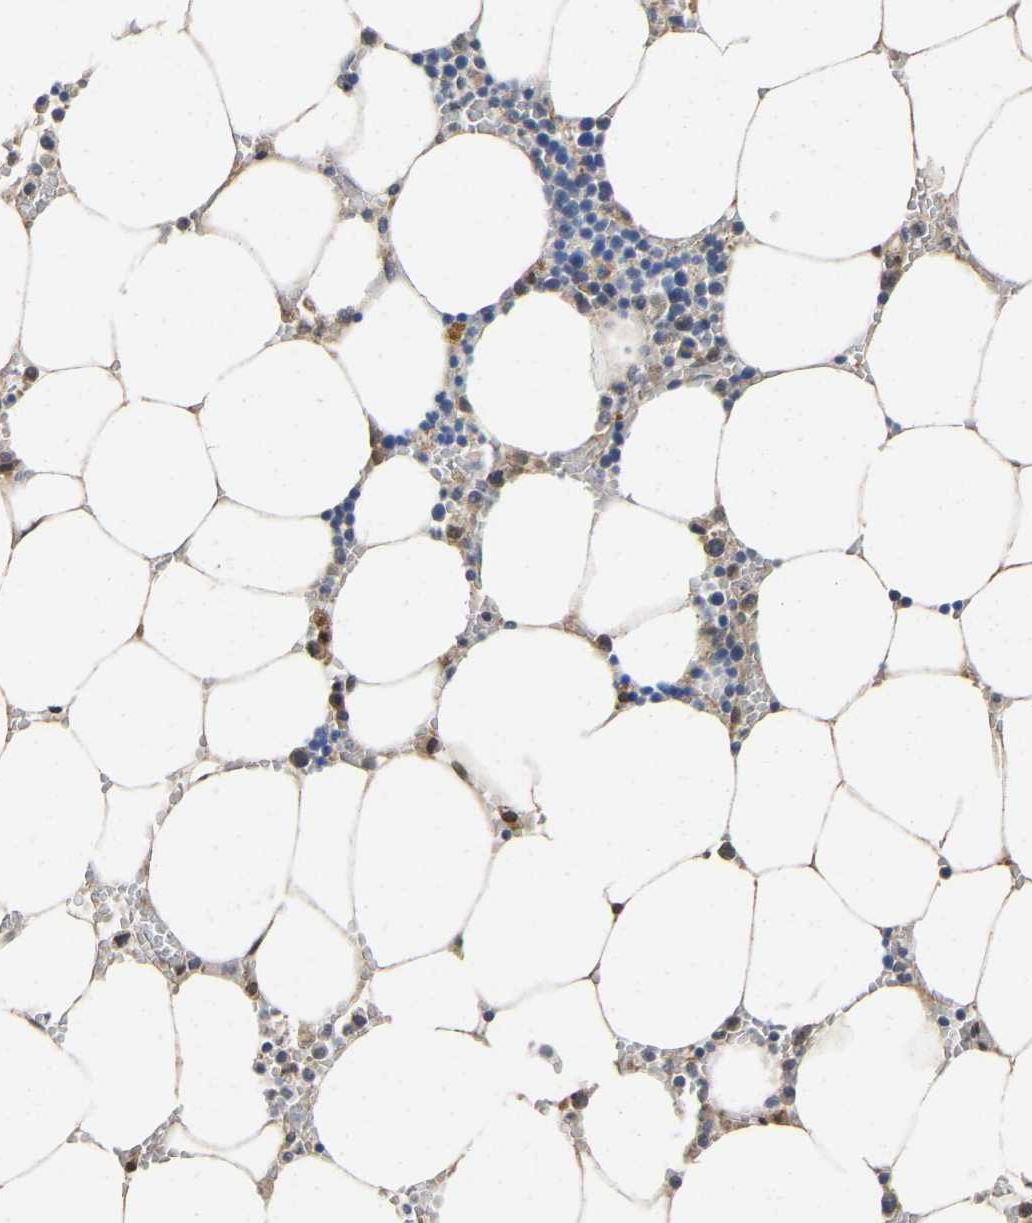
{"staining": {"intensity": "moderate", "quantity": "<25%", "location": "cytoplasmic/membranous,nuclear"}, "tissue": "bone marrow", "cell_type": "Hematopoietic cells", "image_type": "normal", "snomed": [{"axis": "morphology", "description": "Normal tissue, NOS"}, {"axis": "topography", "description": "Bone marrow"}], "caption": "Protein positivity by immunohistochemistry reveals moderate cytoplasmic/membranous,nuclear positivity in approximately <25% of hematopoietic cells in normal bone marrow.", "gene": "QKI", "patient": {"sex": "male", "age": 70}}